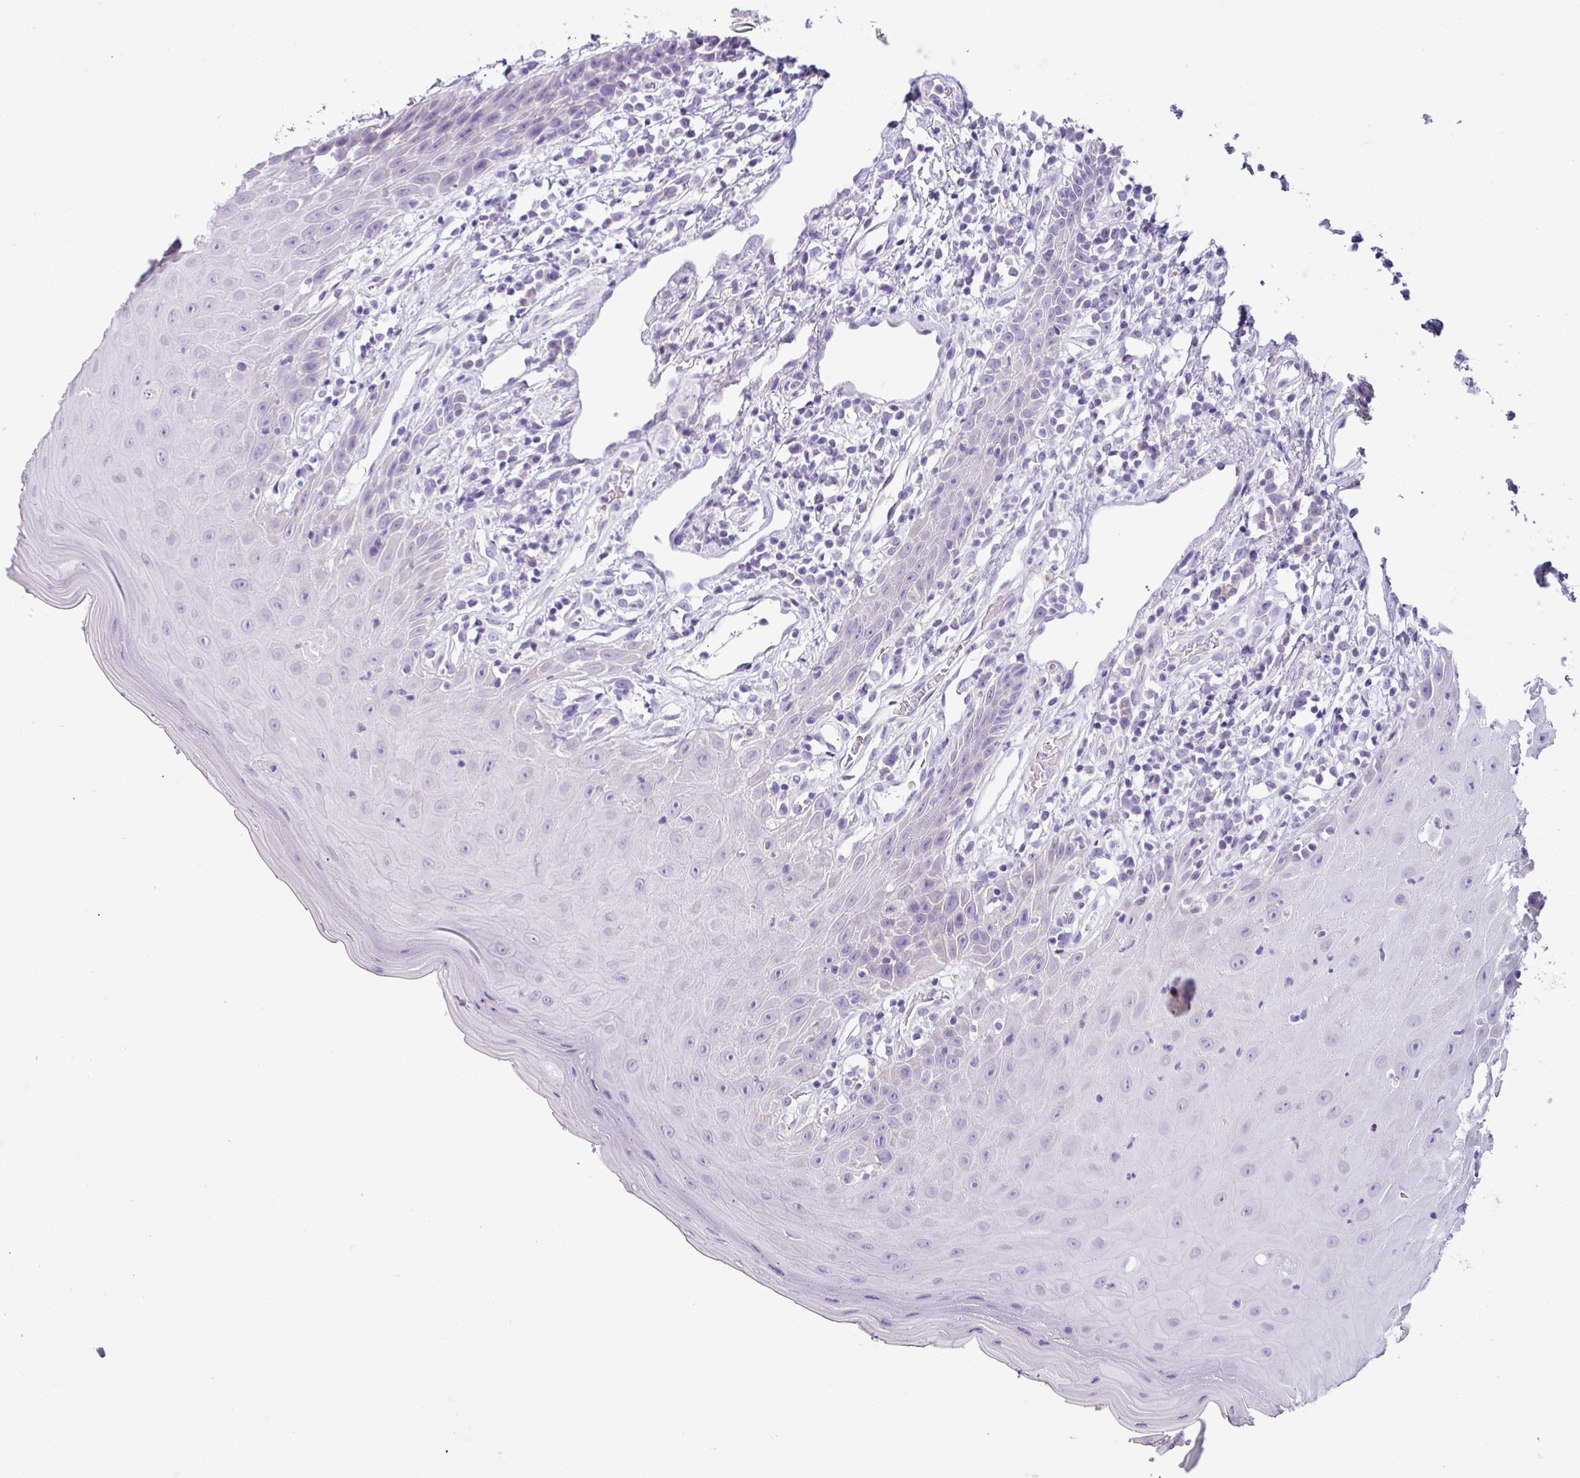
{"staining": {"intensity": "negative", "quantity": "none", "location": "none"}, "tissue": "oral mucosa", "cell_type": "Squamous epithelial cells", "image_type": "normal", "snomed": [{"axis": "morphology", "description": "Normal tissue, NOS"}, {"axis": "topography", "description": "Oral tissue"}, {"axis": "topography", "description": "Tounge, NOS"}], "caption": "Oral mucosa was stained to show a protein in brown. There is no significant positivity in squamous epithelial cells.", "gene": "PALS2", "patient": {"sex": "female", "age": 59}}